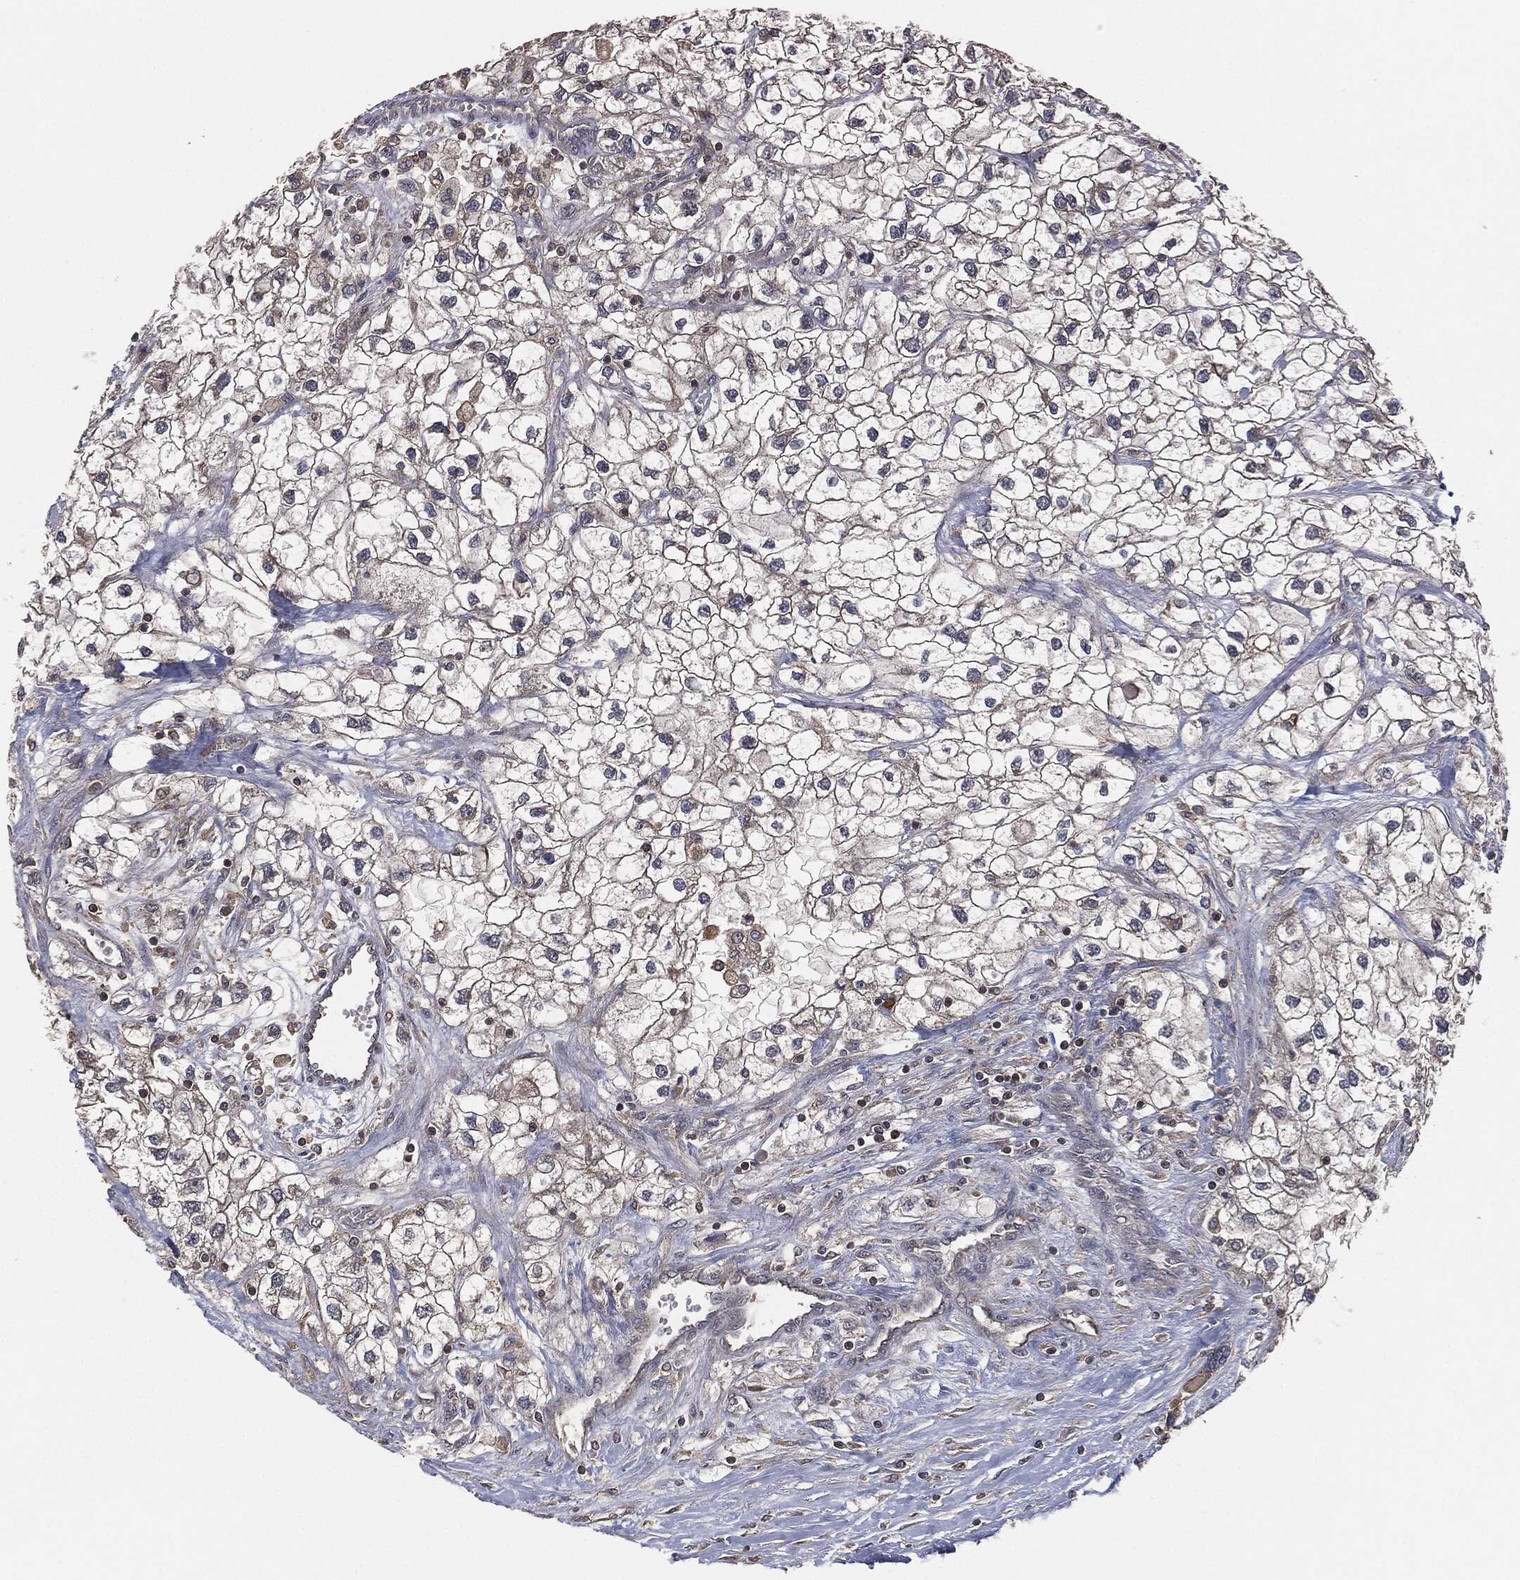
{"staining": {"intensity": "weak", "quantity": "<25%", "location": "cytoplasmic/membranous"}, "tissue": "renal cancer", "cell_type": "Tumor cells", "image_type": "cancer", "snomed": [{"axis": "morphology", "description": "Adenocarcinoma, NOS"}, {"axis": "topography", "description": "Kidney"}], "caption": "This is a histopathology image of IHC staining of renal cancer (adenocarcinoma), which shows no positivity in tumor cells.", "gene": "ERBIN", "patient": {"sex": "male", "age": 59}}